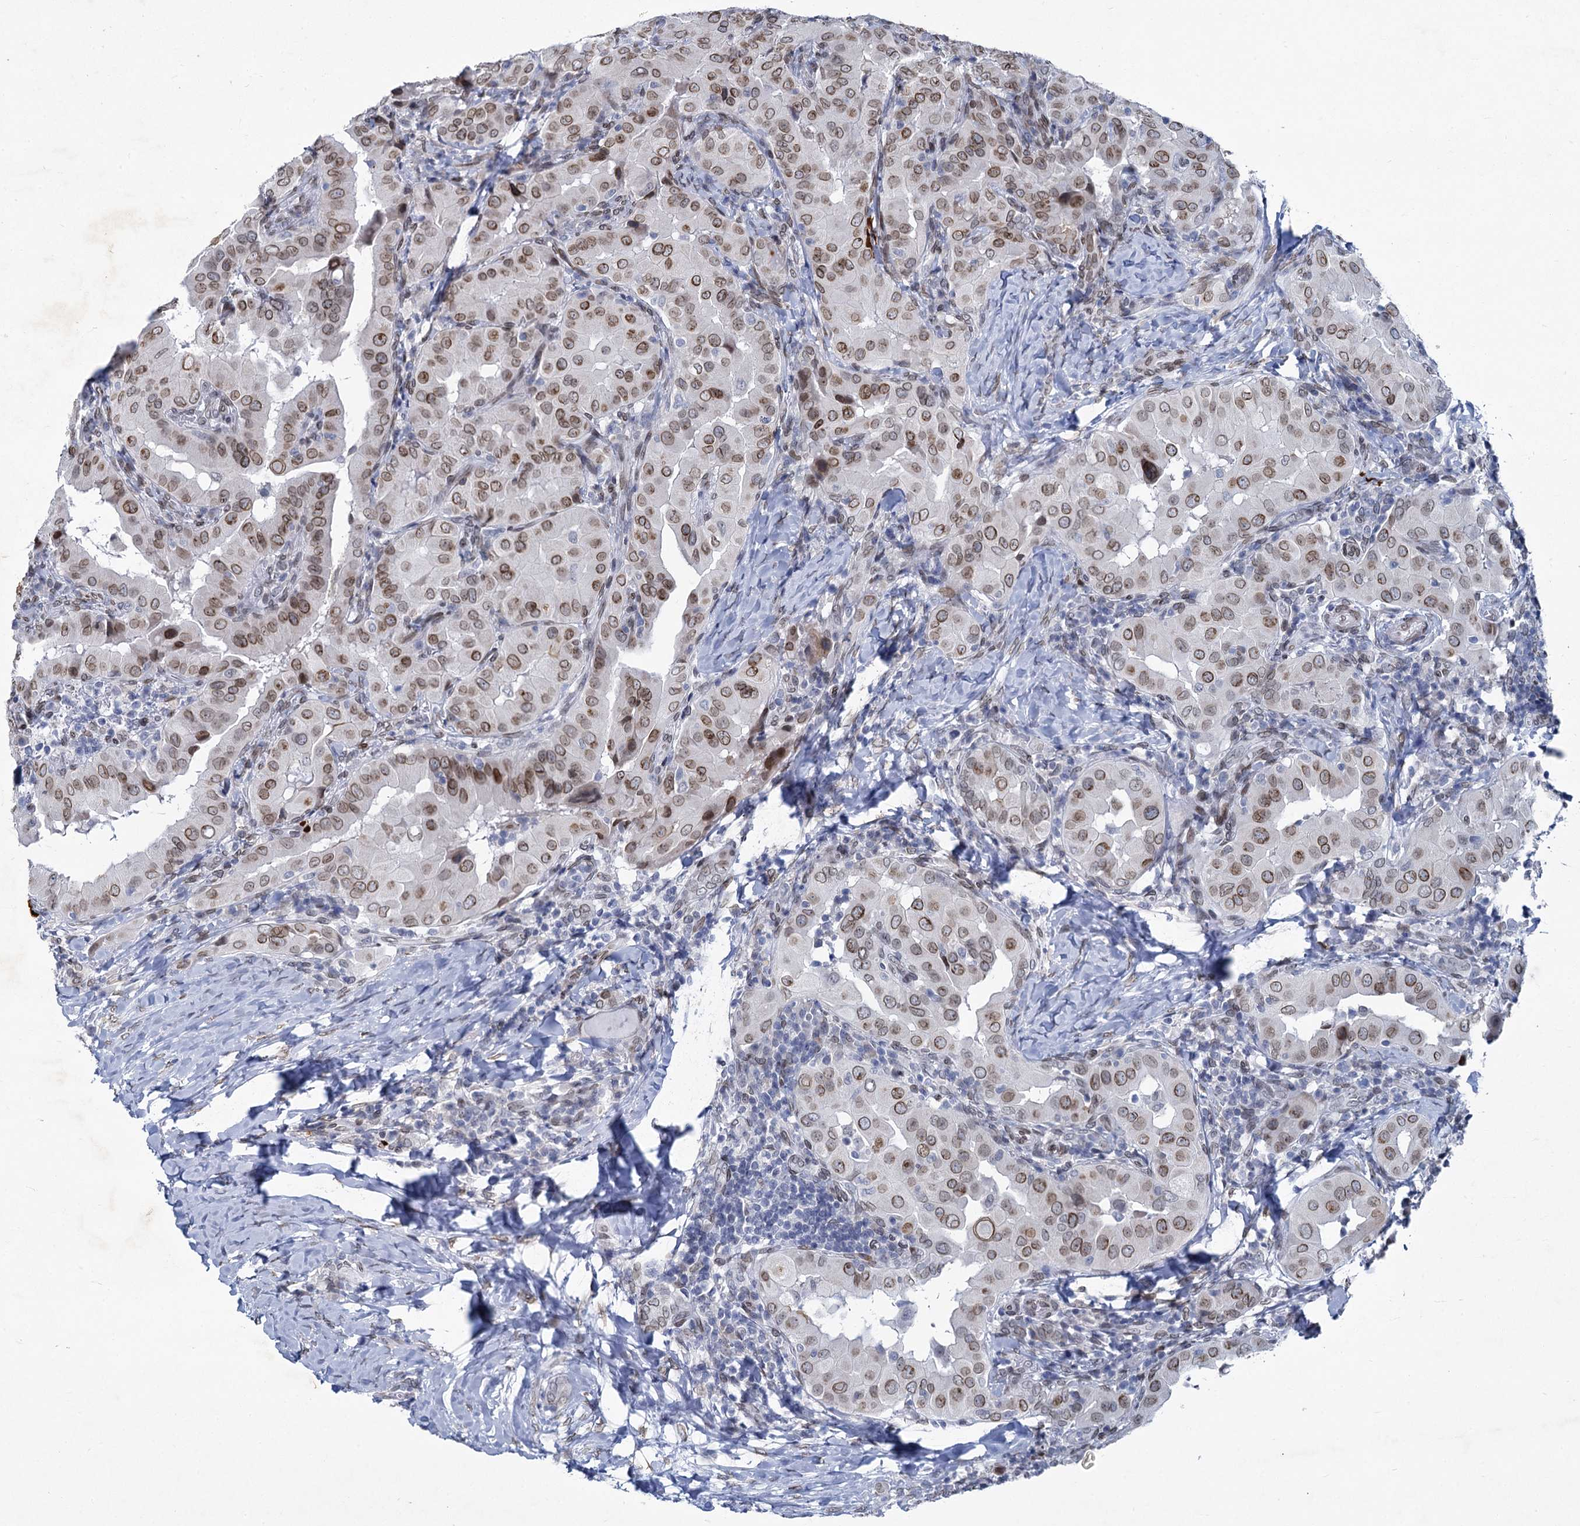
{"staining": {"intensity": "moderate", "quantity": ">75%", "location": "cytoplasmic/membranous,nuclear"}, "tissue": "thyroid cancer", "cell_type": "Tumor cells", "image_type": "cancer", "snomed": [{"axis": "morphology", "description": "Papillary adenocarcinoma, NOS"}, {"axis": "topography", "description": "Thyroid gland"}], "caption": "Immunohistochemistry (IHC) histopathology image of thyroid papillary adenocarcinoma stained for a protein (brown), which shows medium levels of moderate cytoplasmic/membranous and nuclear staining in approximately >75% of tumor cells.", "gene": "PRSS35", "patient": {"sex": "male", "age": 33}}